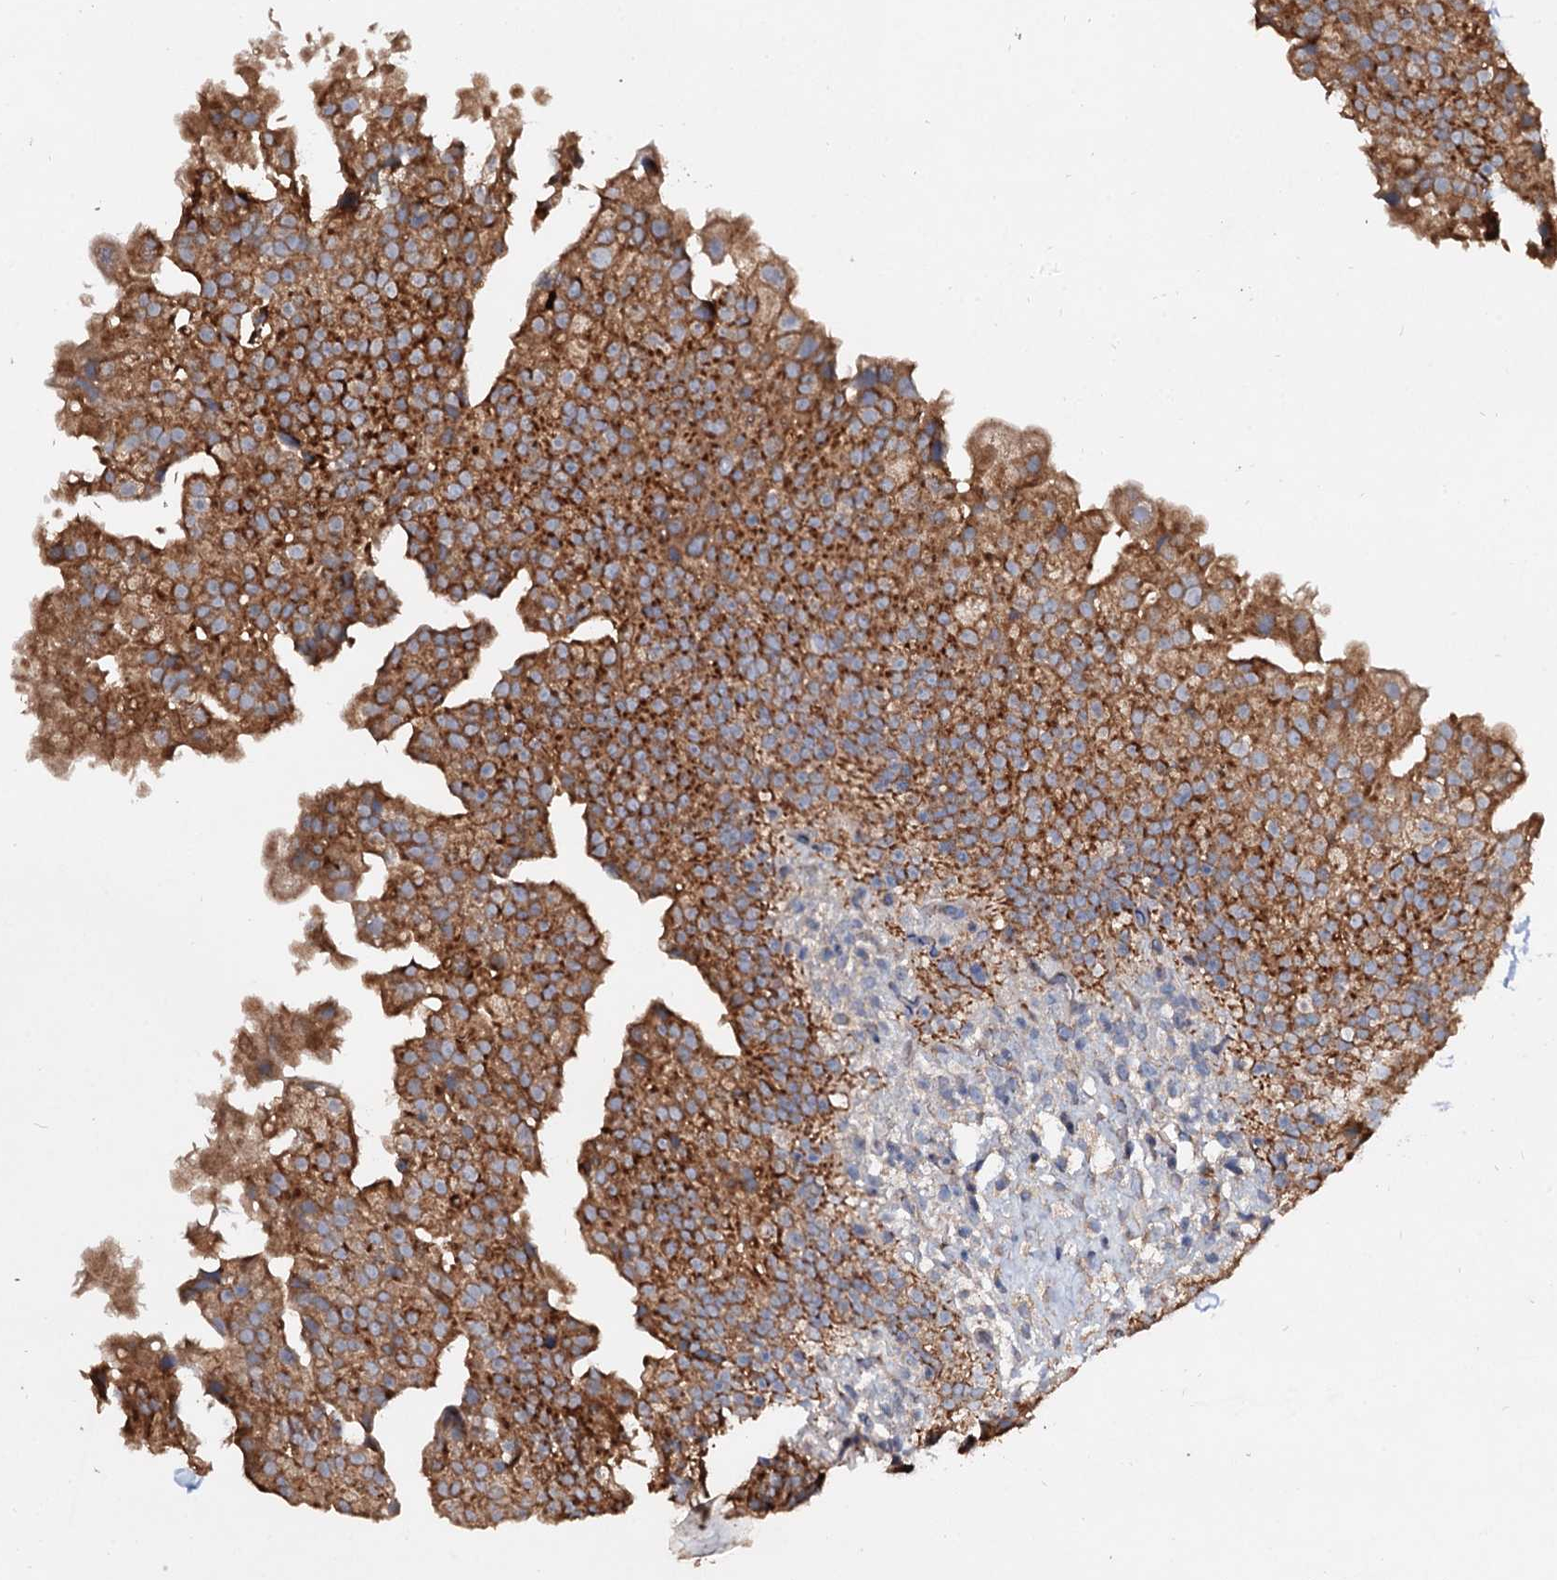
{"staining": {"intensity": "strong", "quantity": ">75%", "location": "cytoplasmic/membranous"}, "tissue": "urinary bladder", "cell_type": "Urothelial cells", "image_type": "normal", "snomed": [{"axis": "morphology", "description": "Normal tissue, NOS"}, {"axis": "topography", "description": "Urinary bladder"}], "caption": "Immunohistochemical staining of normal human urinary bladder demonstrates high levels of strong cytoplasmic/membranous expression in approximately >75% of urothelial cells.", "gene": "FIBIN", "patient": {"sex": "female", "age": 27}}